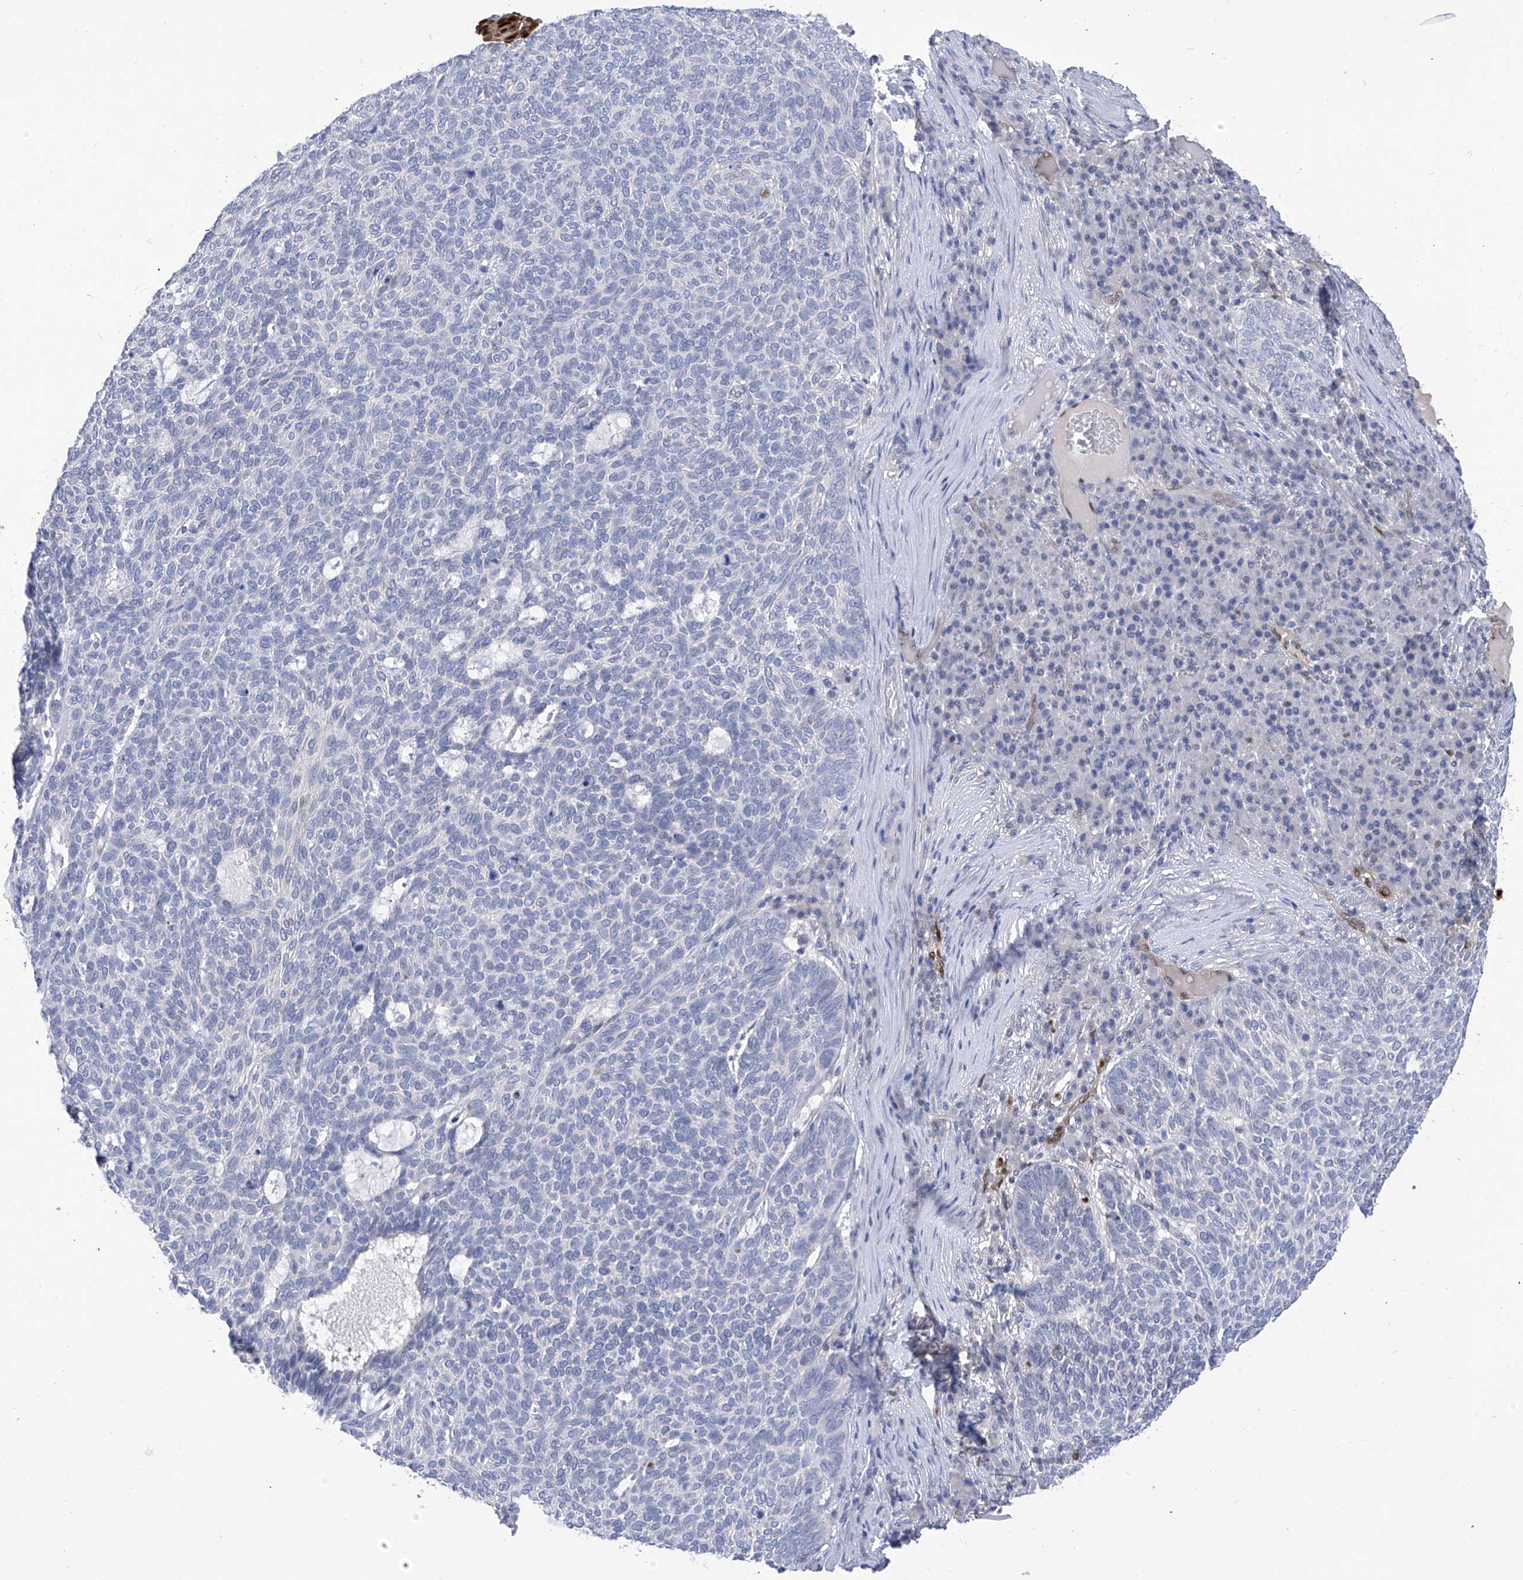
{"staining": {"intensity": "negative", "quantity": "none", "location": "none"}, "tissue": "skin cancer", "cell_type": "Tumor cells", "image_type": "cancer", "snomed": [{"axis": "morphology", "description": "Squamous cell carcinoma, NOS"}, {"axis": "topography", "description": "Skin"}], "caption": "Skin squamous cell carcinoma was stained to show a protein in brown. There is no significant staining in tumor cells.", "gene": "PHF20", "patient": {"sex": "female", "age": 90}}